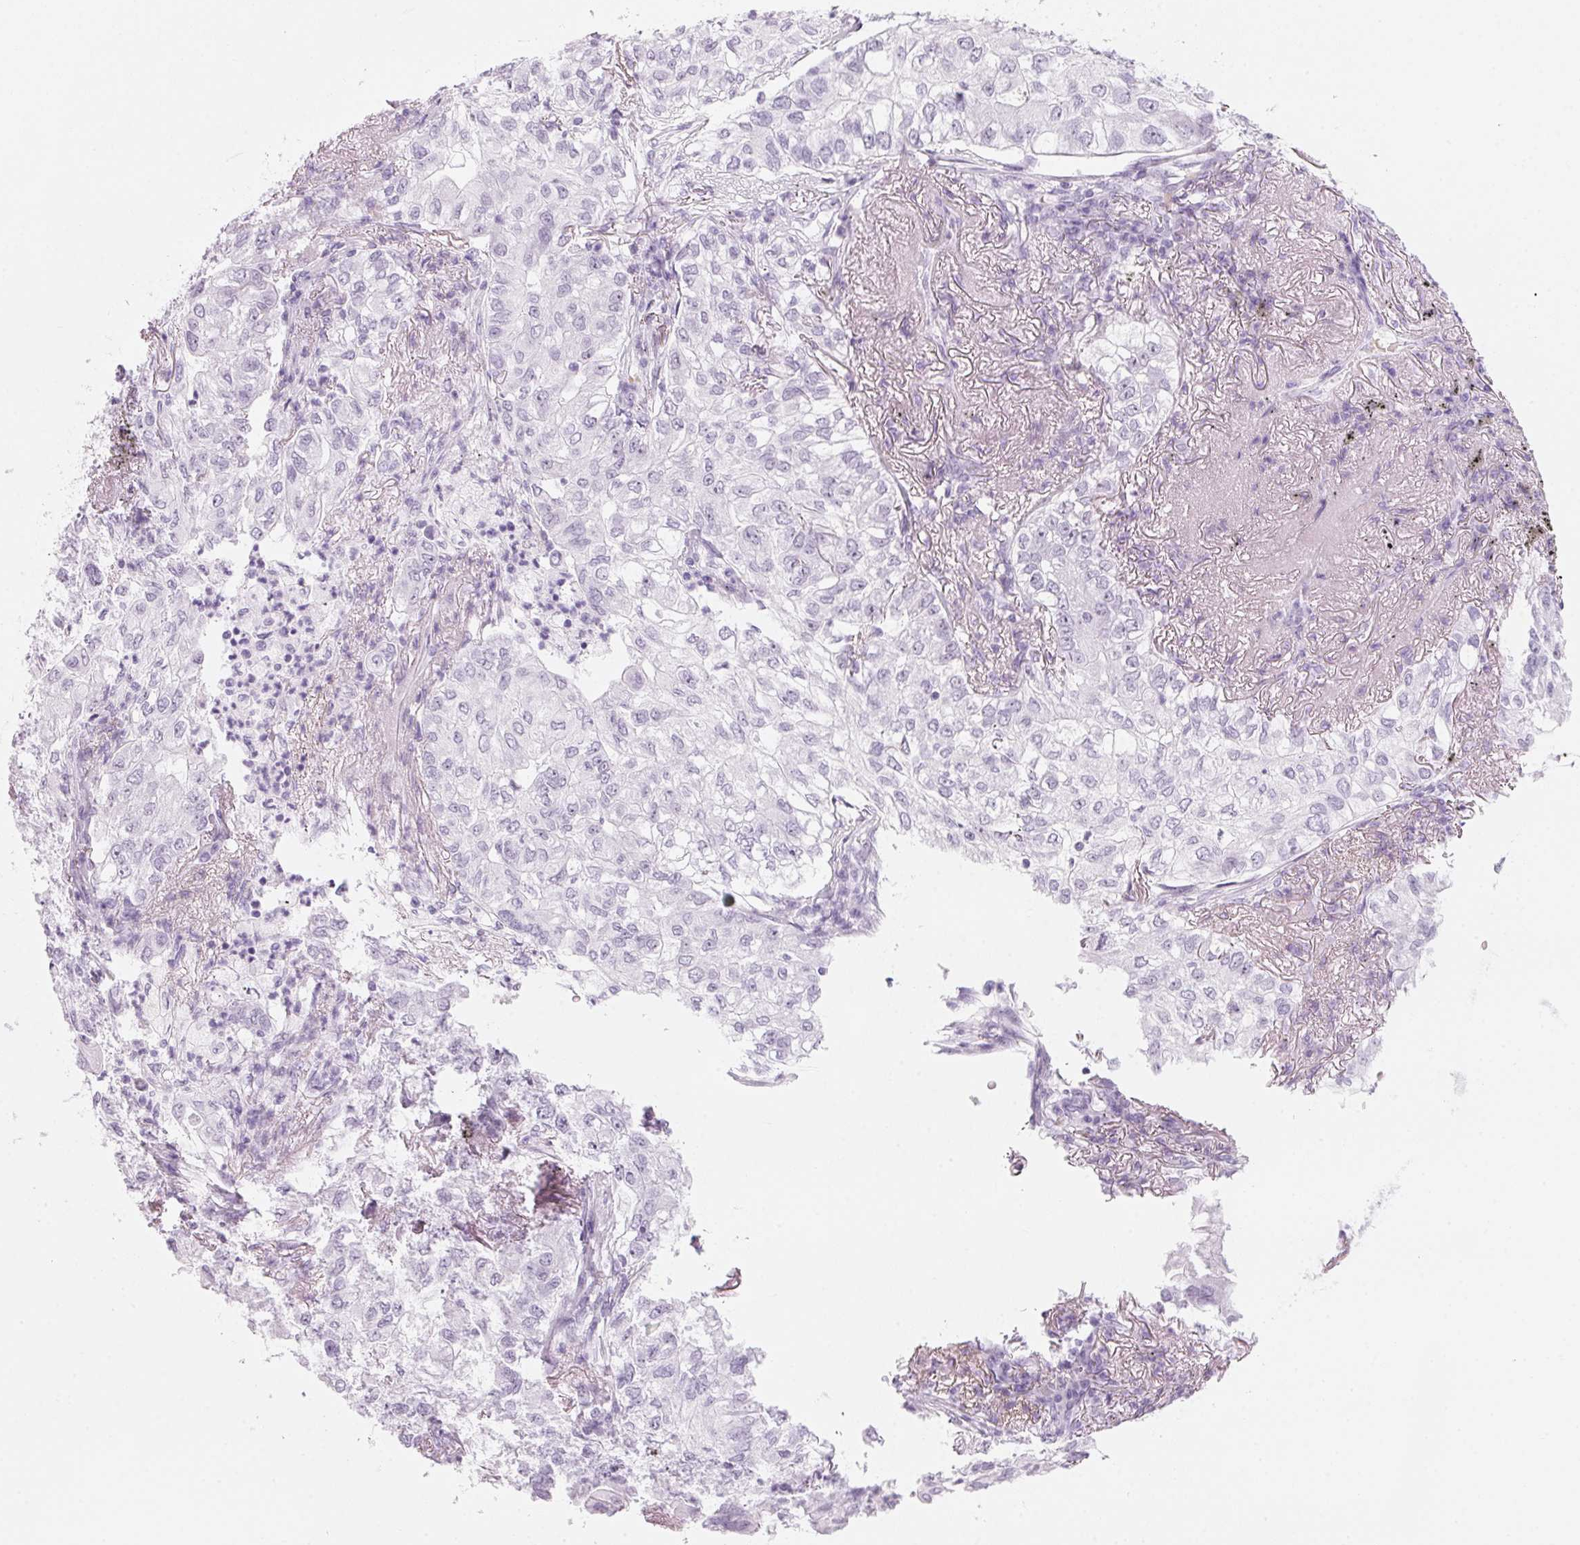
{"staining": {"intensity": "negative", "quantity": "none", "location": "none"}, "tissue": "lung cancer", "cell_type": "Tumor cells", "image_type": "cancer", "snomed": [{"axis": "morphology", "description": "Adenocarcinoma, NOS"}, {"axis": "topography", "description": "Lung"}], "caption": "Immunohistochemistry (IHC) histopathology image of human adenocarcinoma (lung) stained for a protein (brown), which demonstrates no expression in tumor cells.", "gene": "DNTTIP2", "patient": {"sex": "female", "age": 73}}